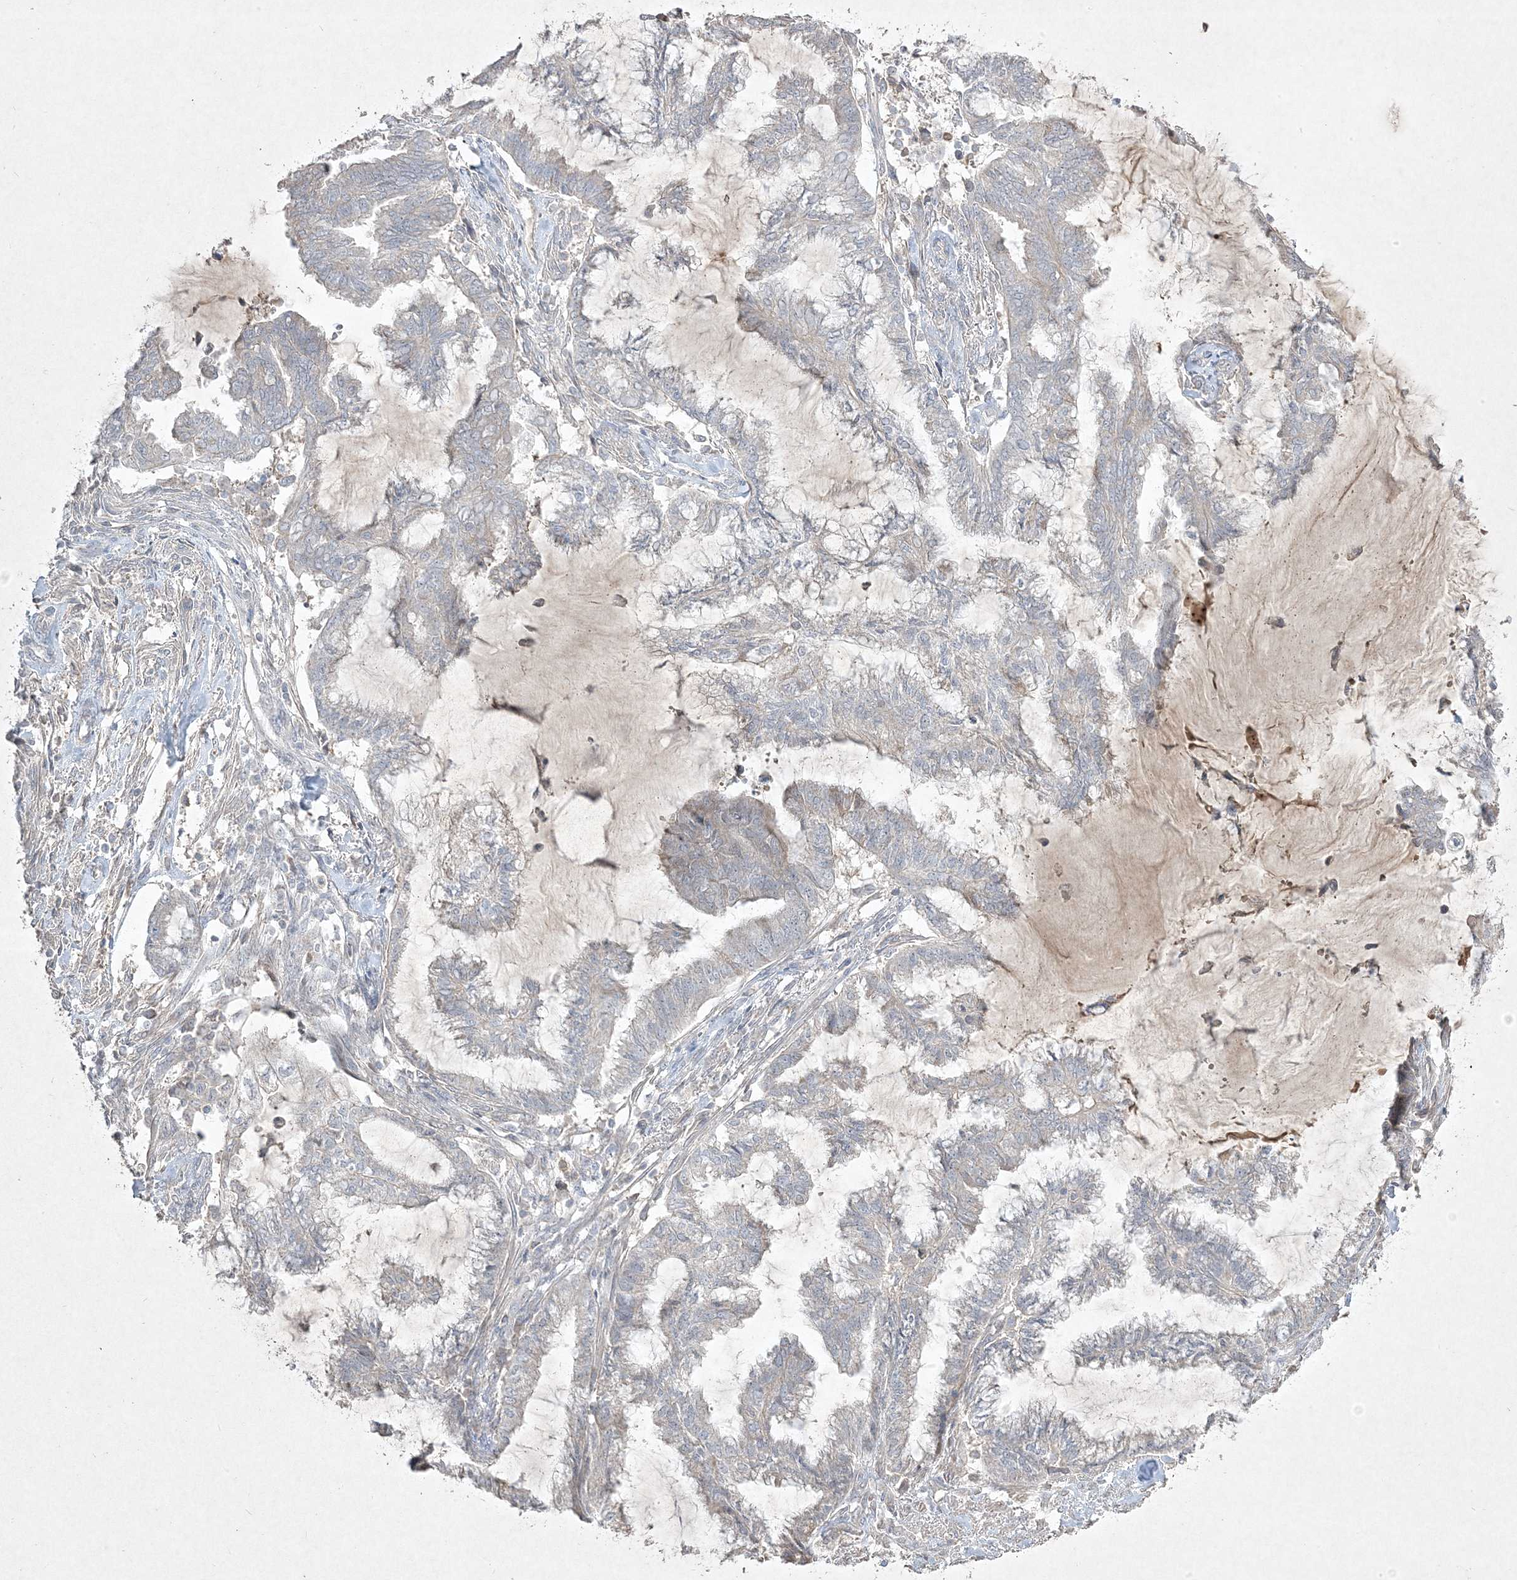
{"staining": {"intensity": "negative", "quantity": "none", "location": "none"}, "tissue": "endometrial cancer", "cell_type": "Tumor cells", "image_type": "cancer", "snomed": [{"axis": "morphology", "description": "Adenocarcinoma, NOS"}, {"axis": "topography", "description": "Endometrium"}], "caption": "Micrograph shows no protein staining in tumor cells of endometrial cancer tissue.", "gene": "RGL4", "patient": {"sex": "female", "age": 86}}